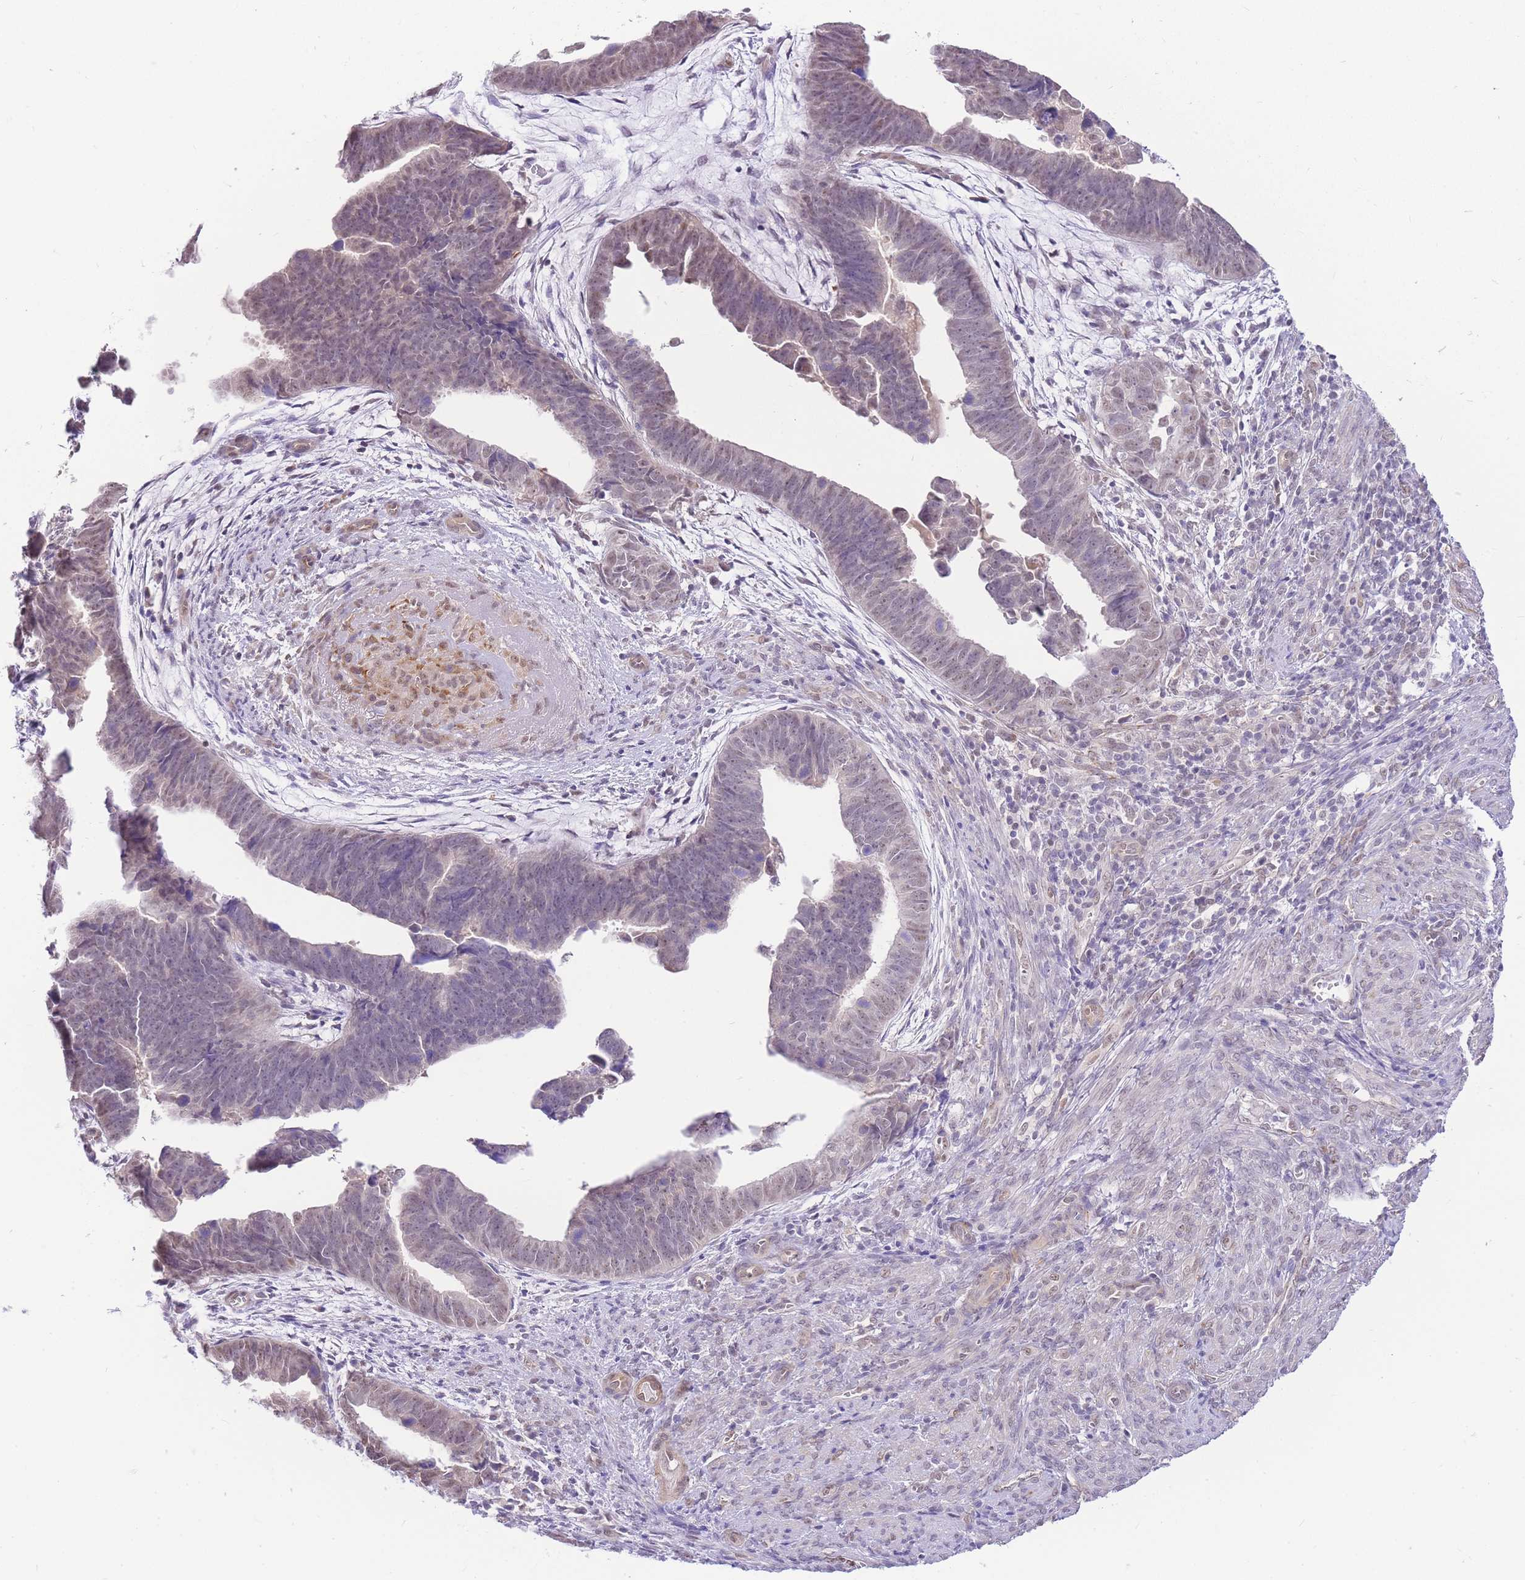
{"staining": {"intensity": "weak", "quantity": "<25%", "location": "nuclear"}, "tissue": "endometrial cancer", "cell_type": "Tumor cells", "image_type": "cancer", "snomed": [{"axis": "morphology", "description": "Adenocarcinoma, NOS"}, {"axis": "topography", "description": "Endometrium"}], "caption": "Image shows no significant protein positivity in tumor cells of endometrial cancer (adenocarcinoma).", "gene": "S100PBP", "patient": {"sex": "female", "age": 75}}